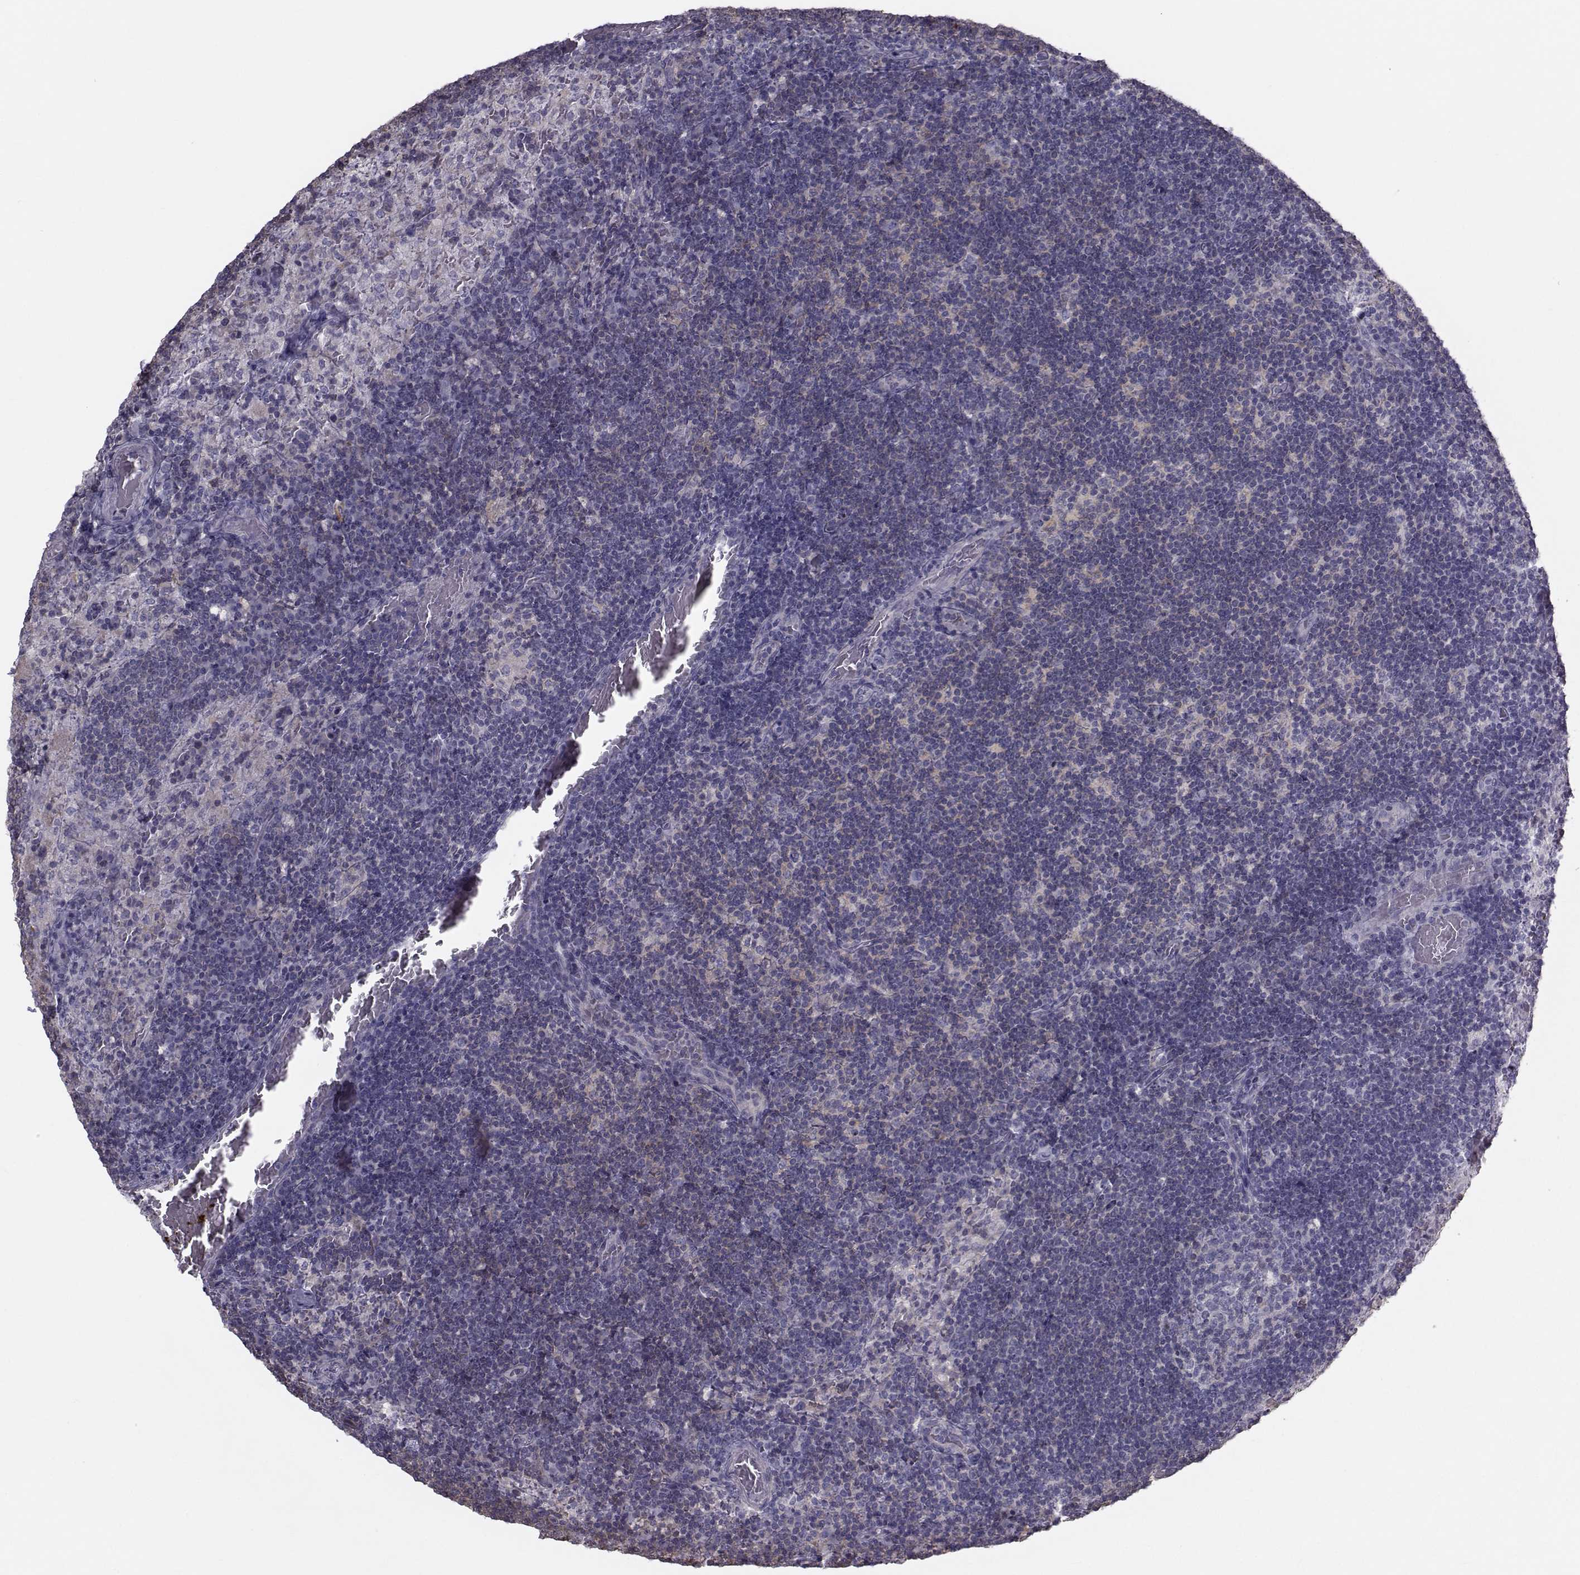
{"staining": {"intensity": "negative", "quantity": "none", "location": "none"}, "tissue": "lymph node", "cell_type": "Germinal center cells", "image_type": "normal", "snomed": [{"axis": "morphology", "description": "Normal tissue, NOS"}, {"axis": "topography", "description": "Lymph node"}], "caption": "Immunohistochemical staining of unremarkable human lymph node reveals no significant positivity in germinal center cells. (DAB immunohistochemistry visualized using brightfield microscopy, high magnification).", "gene": "GARIN3", "patient": {"sex": "male", "age": 63}}